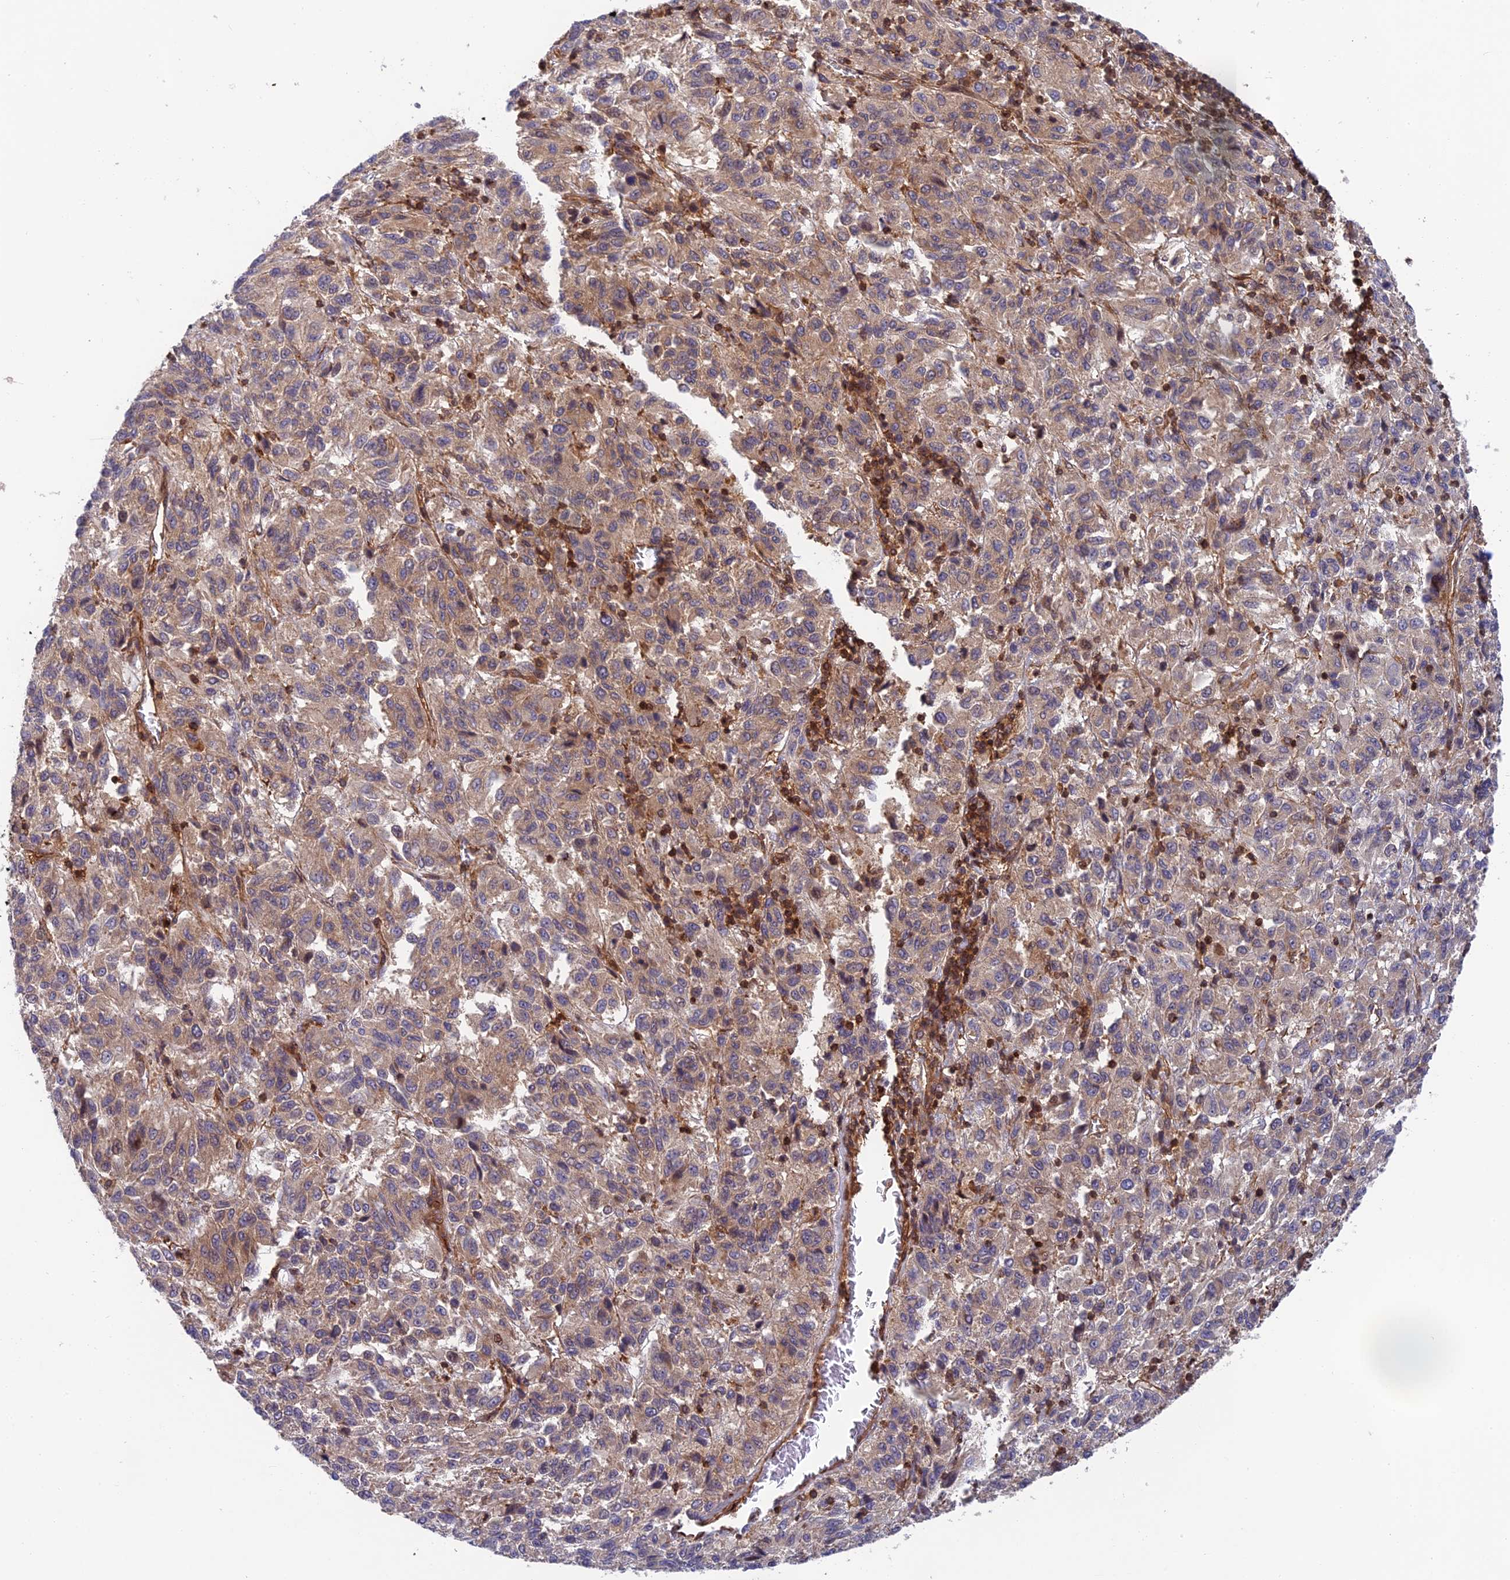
{"staining": {"intensity": "weak", "quantity": "25%-75%", "location": "cytoplasmic/membranous"}, "tissue": "melanoma", "cell_type": "Tumor cells", "image_type": "cancer", "snomed": [{"axis": "morphology", "description": "Malignant melanoma, Metastatic site"}, {"axis": "topography", "description": "Lung"}], "caption": "A histopathology image of malignant melanoma (metastatic site) stained for a protein exhibits weak cytoplasmic/membranous brown staining in tumor cells. The staining was performed using DAB (3,3'-diaminobenzidine) to visualize the protein expression in brown, while the nuclei were stained in blue with hematoxylin (Magnification: 20x).", "gene": "OSBPL1A", "patient": {"sex": "male", "age": 64}}